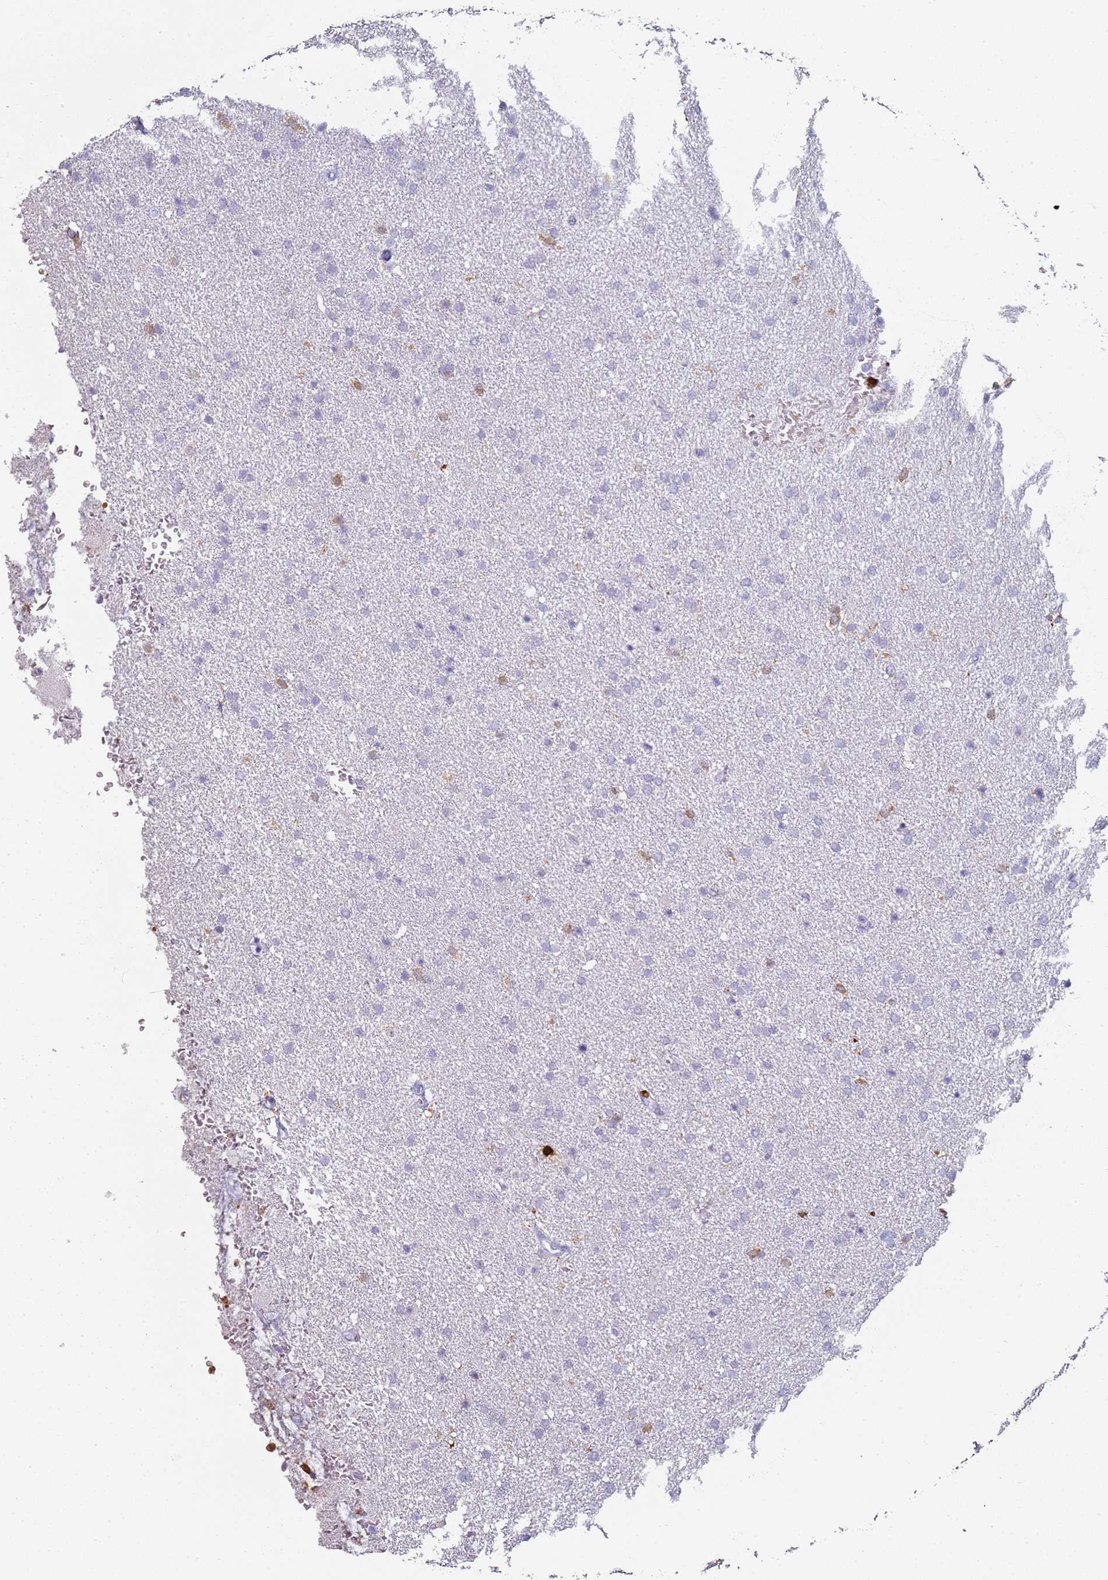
{"staining": {"intensity": "negative", "quantity": "none", "location": "none"}, "tissue": "glioma", "cell_type": "Tumor cells", "image_type": "cancer", "snomed": [{"axis": "morphology", "description": "Glioma, malignant, High grade"}, {"axis": "topography", "description": "Brain"}], "caption": "This is an IHC micrograph of human high-grade glioma (malignant). There is no staining in tumor cells.", "gene": "S100A4", "patient": {"sex": "male", "age": 72}}